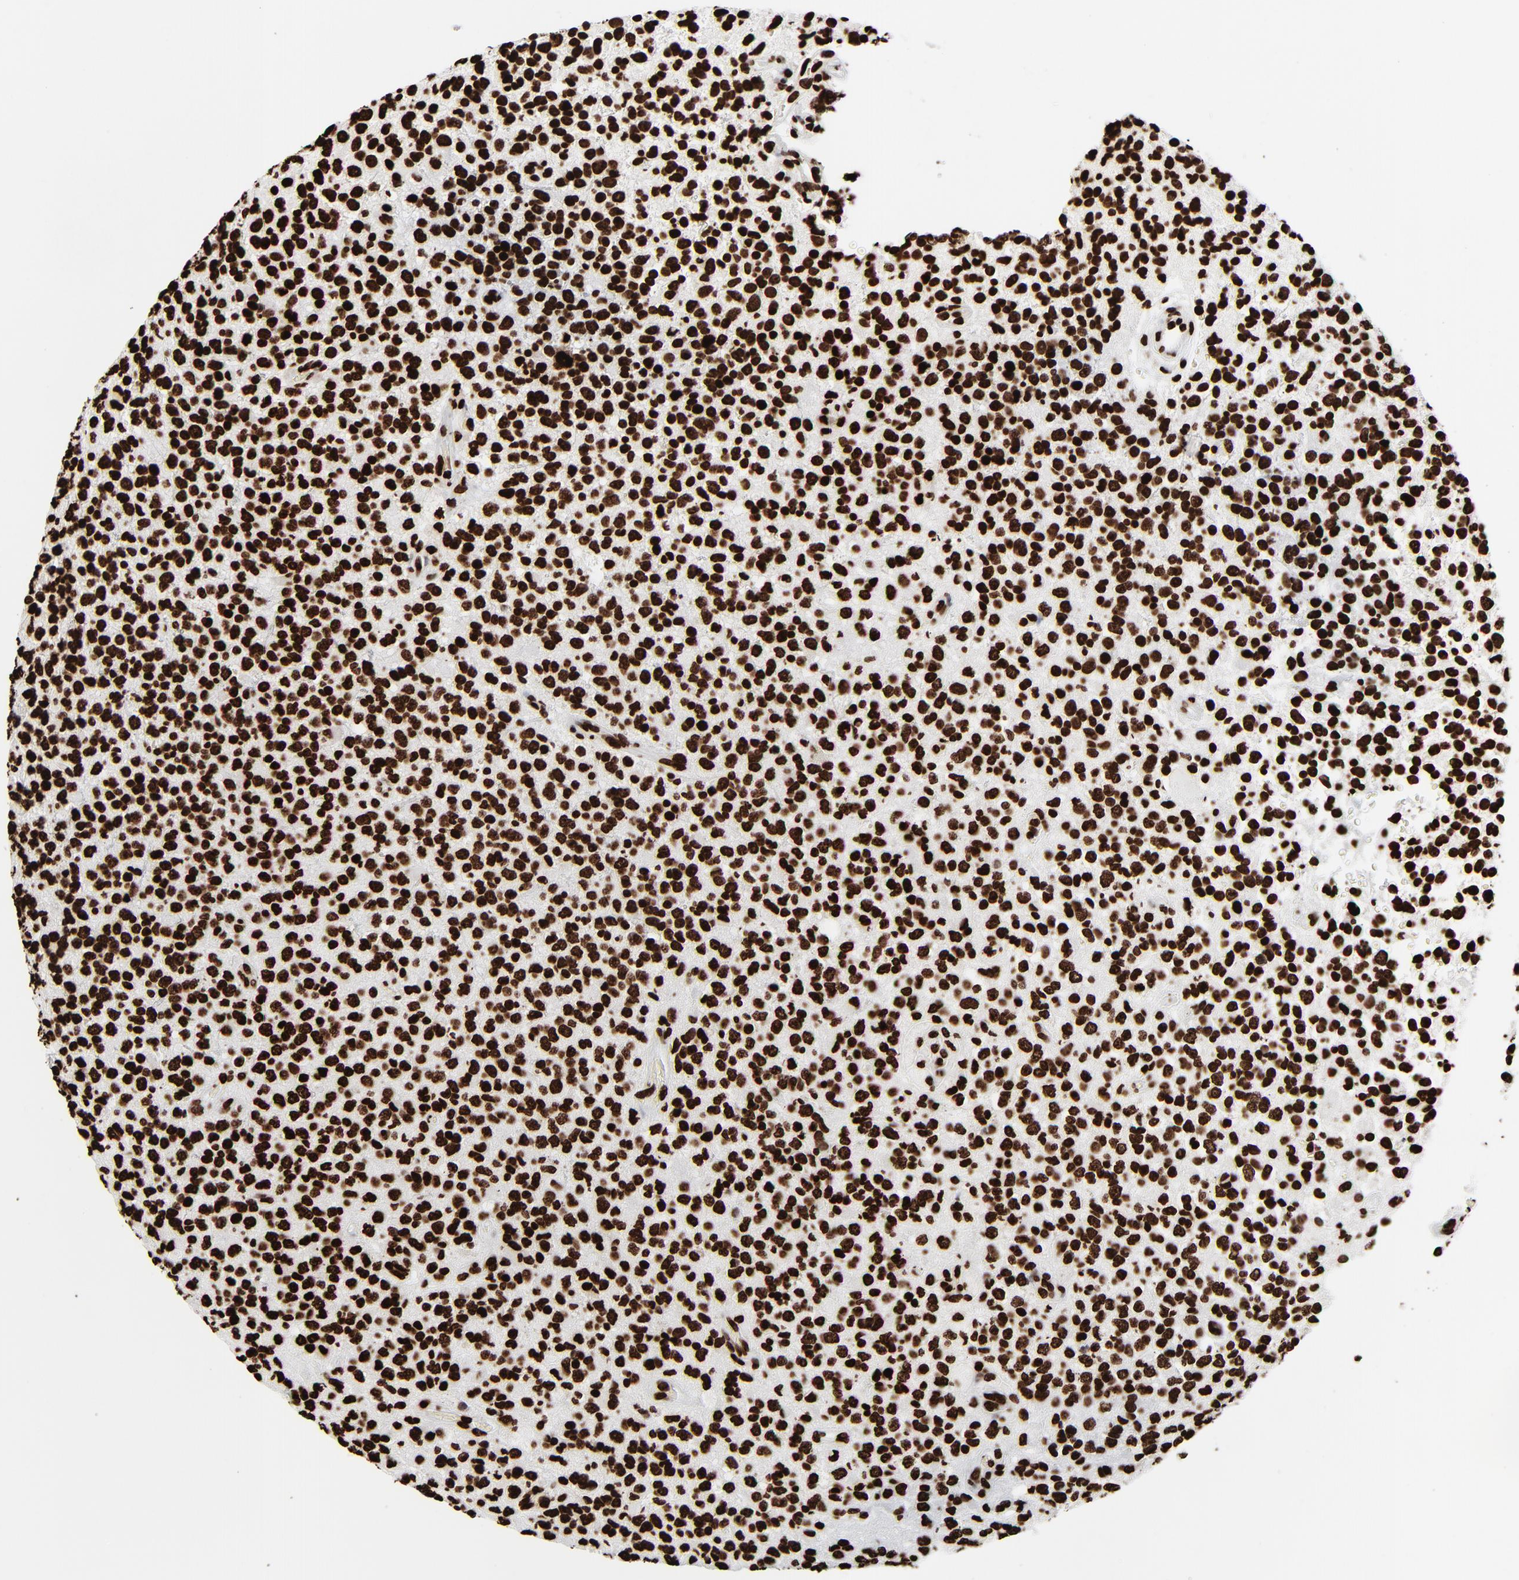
{"staining": {"intensity": "strong", "quantity": ">75%", "location": "nuclear"}, "tissue": "glioma", "cell_type": "Tumor cells", "image_type": "cancer", "snomed": [{"axis": "morphology", "description": "Glioma, malignant, High grade"}, {"axis": "topography", "description": "pancreas cauda"}], "caption": "Protein expression analysis of glioma demonstrates strong nuclear positivity in about >75% of tumor cells.", "gene": "H3-4", "patient": {"sex": "male", "age": 60}}